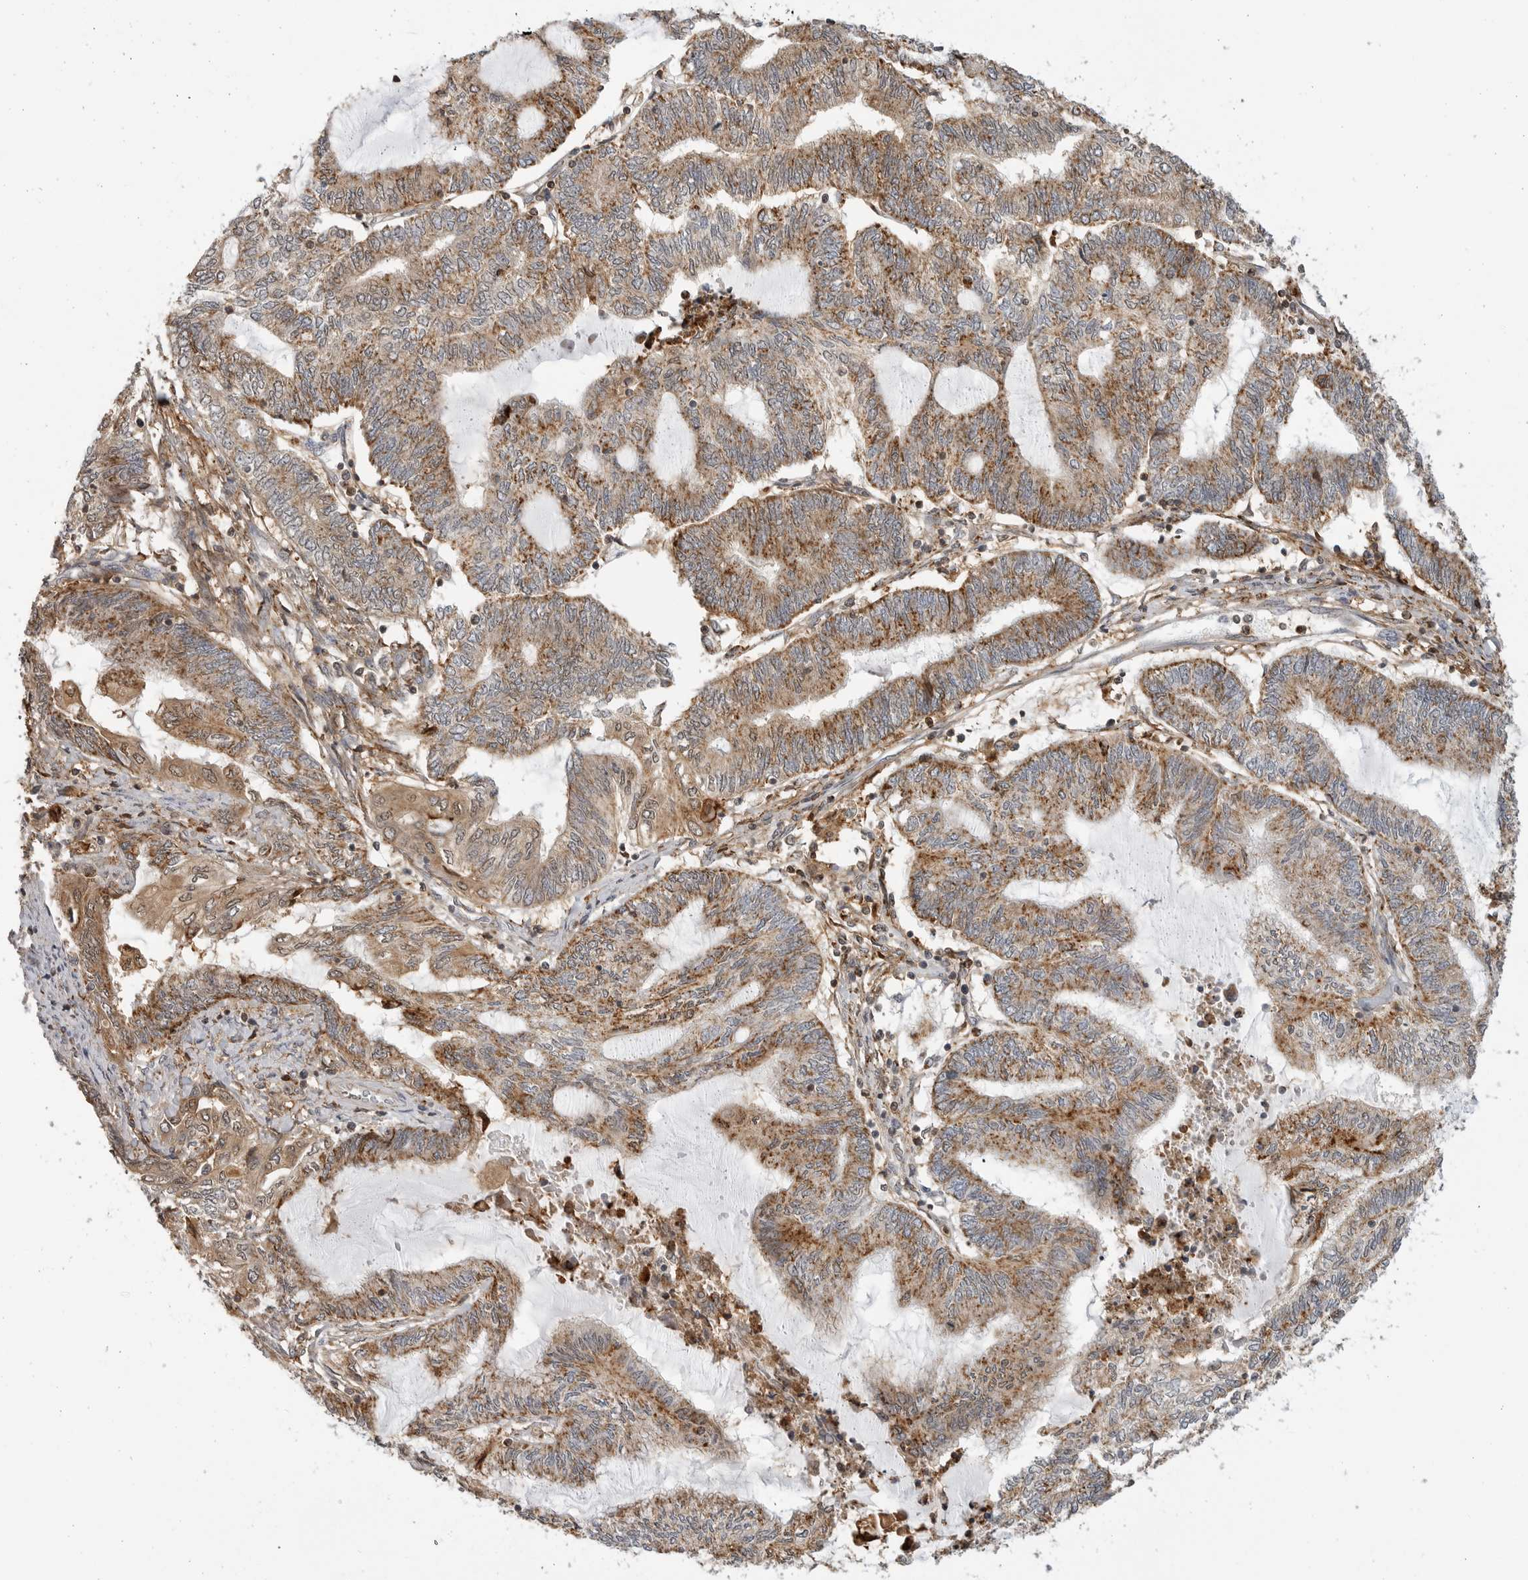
{"staining": {"intensity": "strong", "quantity": ">75%", "location": "cytoplasmic/membranous"}, "tissue": "endometrial cancer", "cell_type": "Tumor cells", "image_type": "cancer", "snomed": [{"axis": "morphology", "description": "Adenocarcinoma, NOS"}, {"axis": "topography", "description": "Uterus"}, {"axis": "topography", "description": "Endometrium"}], "caption": "A micrograph showing strong cytoplasmic/membranous staining in approximately >75% of tumor cells in adenocarcinoma (endometrial), as visualized by brown immunohistochemical staining.", "gene": "ANXA11", "patient": {"sex": "female", "age": 70}}